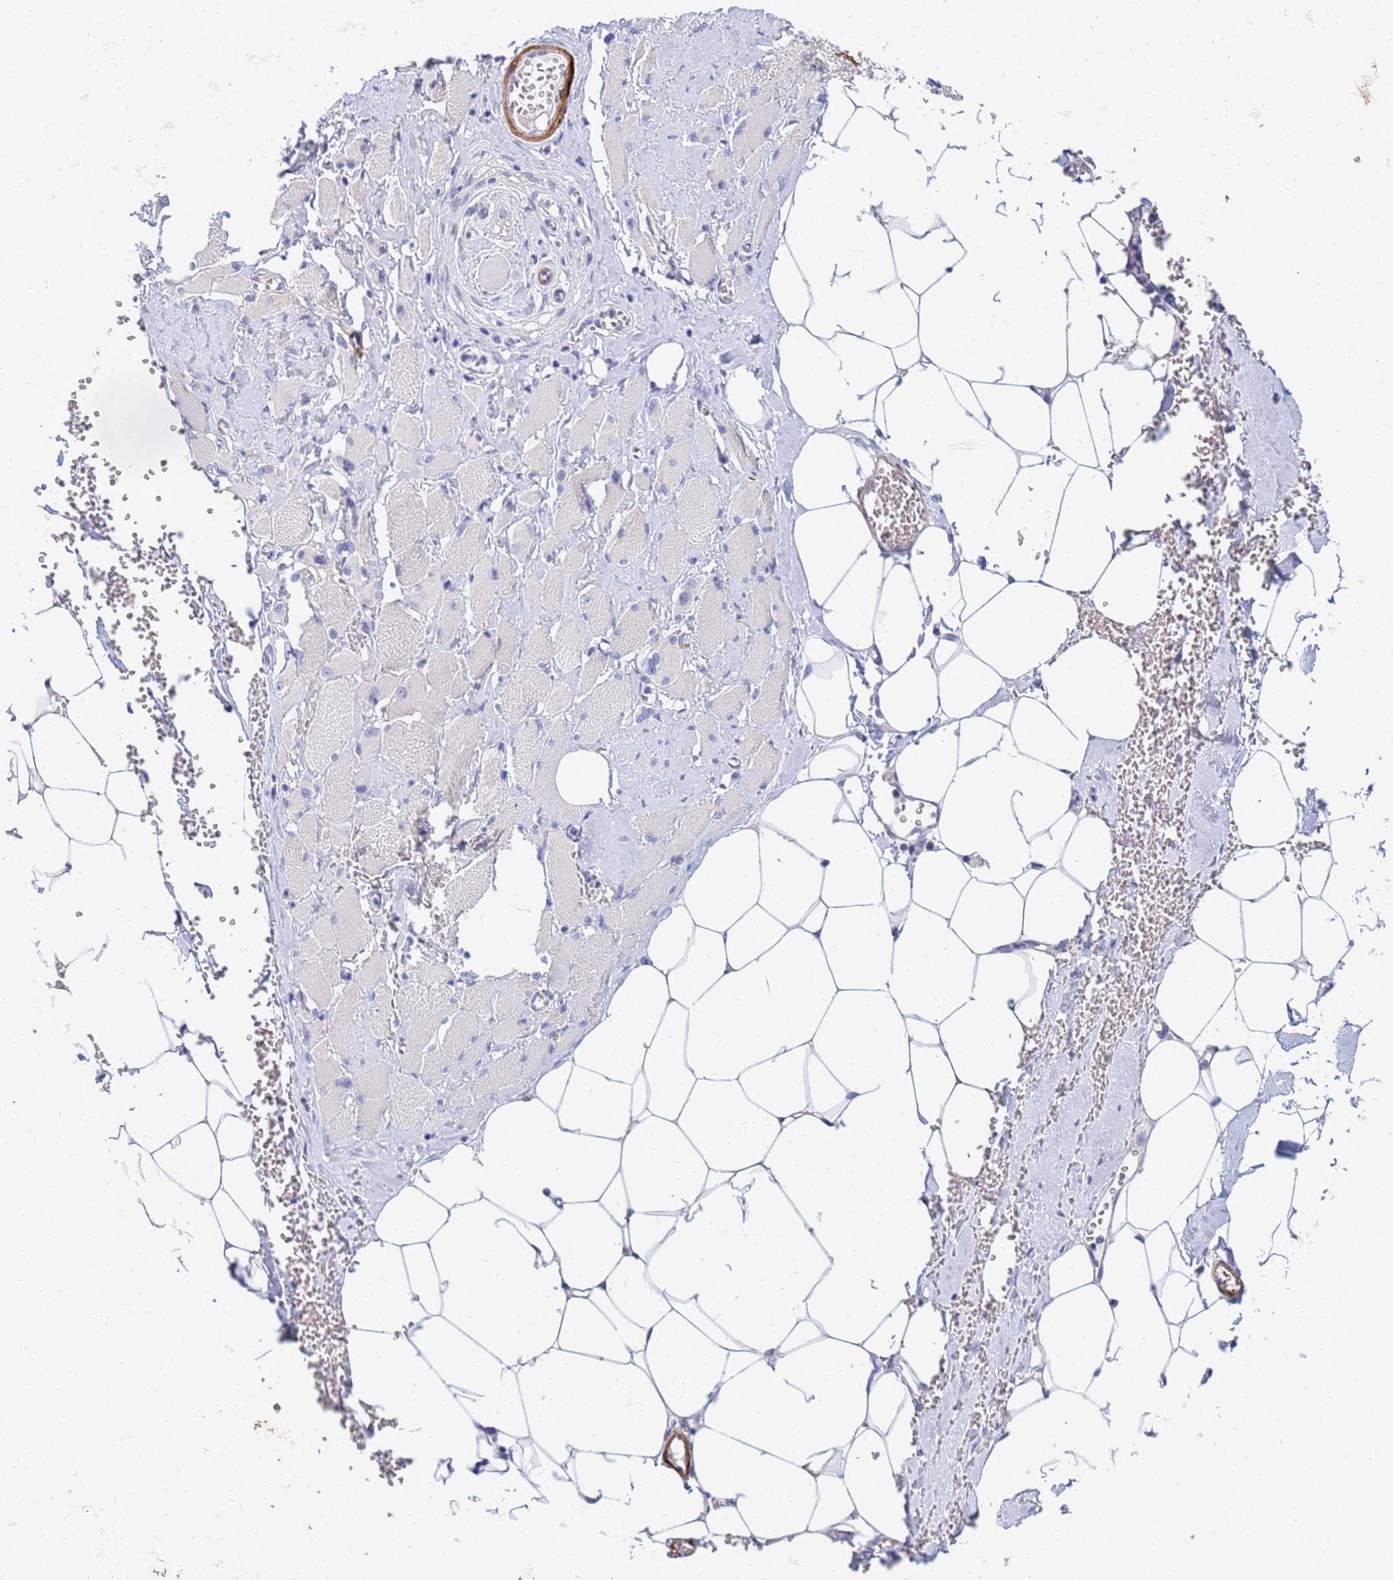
{"staining": {"intensity": "negative", "quantity": "none", "location": "none"}, "tissue": "skeletal muscle", "cell_type": "Myocytes", "image_type": "normal", "snomed": [{"axis": "morphology", "description": "Normal tissue, NOS"}, {"axis": "morphology", "description": "Basal cell carcinoma"}, {"axis": "topography", "description": "Skeletal muscle"}], "caption": "This image is of normal skeletal muscle stained with immunohistochemistry (IHC) to label a protein in brown with the nuclei are counter-stained blue. There is no positivity in myocytes.", "gene": "SDR39U1", "patient": {"sex": "female", "age": 64}}